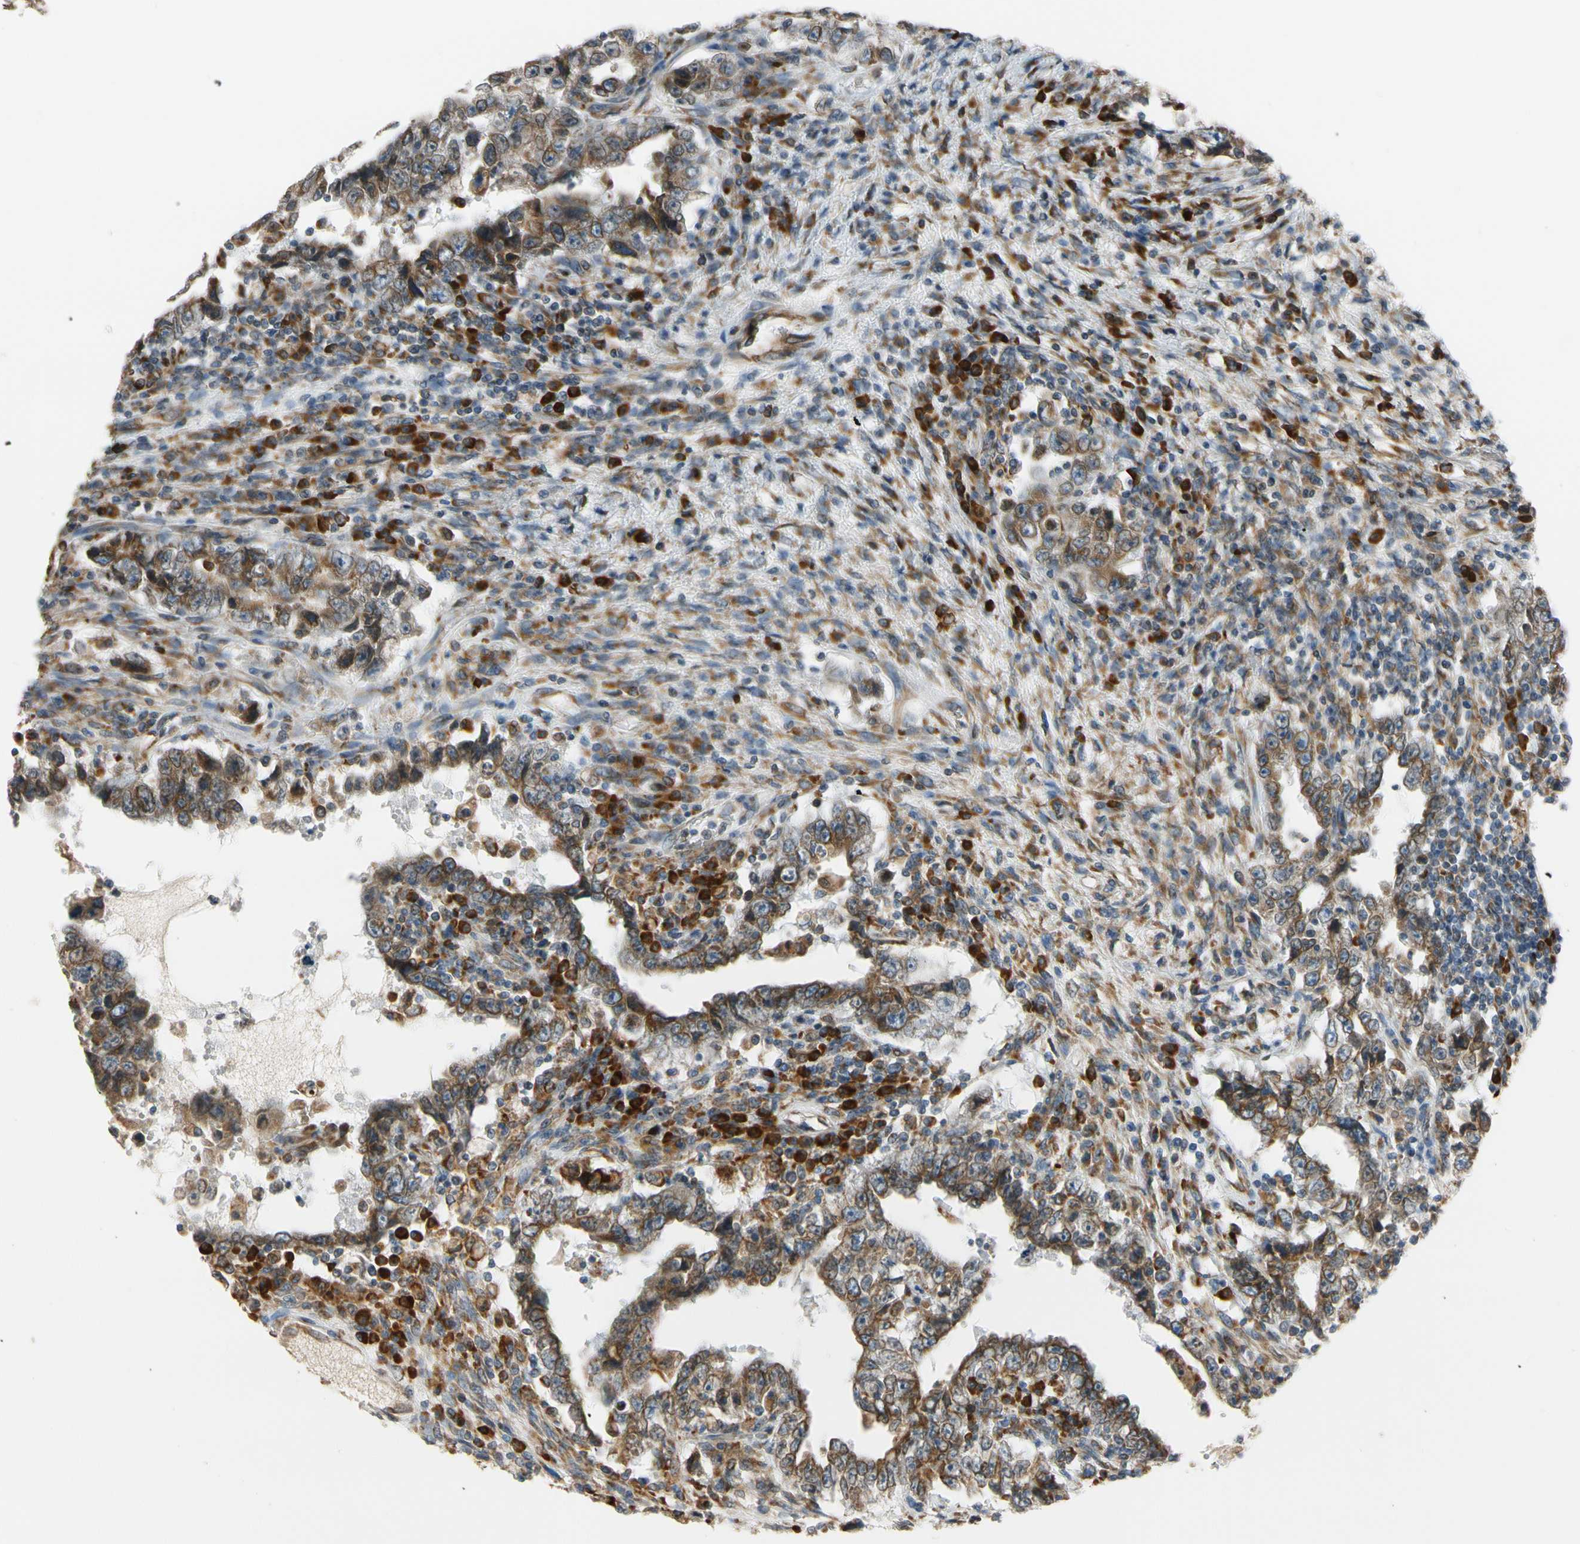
{"staining": {"intensity": "moderate", "quantity": ">75%", "location": "cytoplasmic/membranous"}, "tissue": "testis cancer", "cell_type": "Tumor cells", "image_type": "cancer", "snomed": [{"axis": "morphology", "description": "Carcinoma, Embryonal, NOS"}, {"axis": "topography", "description": "Testis"}], "caption": "Brown immunohistochemical staining in human testis cancer (embryonal carcinoma) shows moderate cytoplasmic/membranous expression in about >75% of tumor cells.", "gene": "RPN2", "patient": {"sex": "male", "age": 26}}